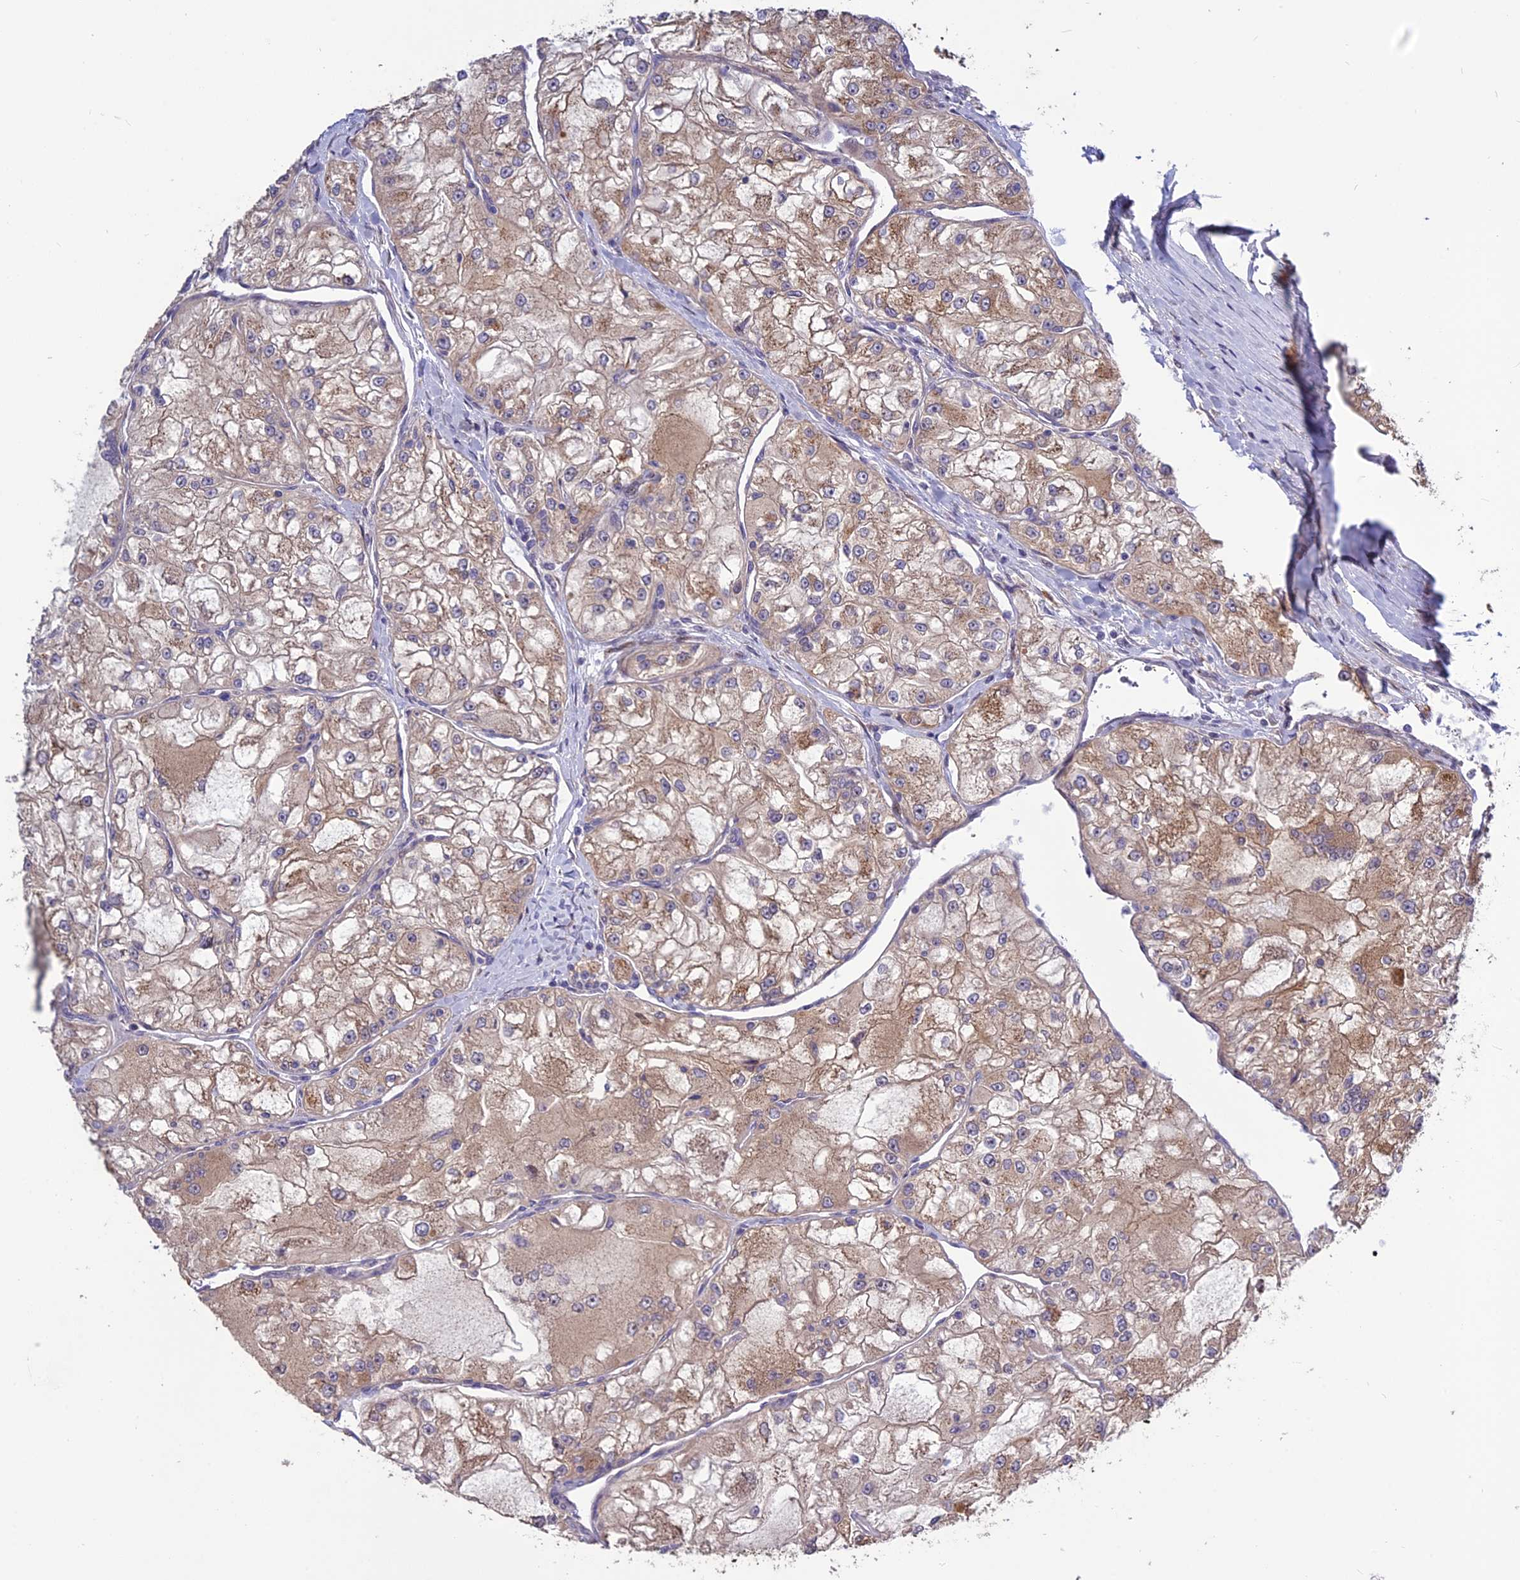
{"staining": {"intensity": "moderate", "quantity": ">75%", "location": "cytoplasmic/membranous"}, "tissue": "renal cancer", "cell_type": "Tumor cells", "image_type": "cancer", "snomed": [{"axis": "morphology", "description": "Adenocarcinoma, NOS"}, {"axis": "topography", "description": "Kidney"}], "caption": "High-power microscopy captured an immunohistochemistry photomicrograph of adenocarcinoma (renal), revealing moderate cytoplasmic/membranous expression in approximately >75% of tumor cells. (brown staining indicates protein expression, while blue staining denotes nuclei).", "gene": "SPG21", "patient": {"sex": "female", "age": 72}}